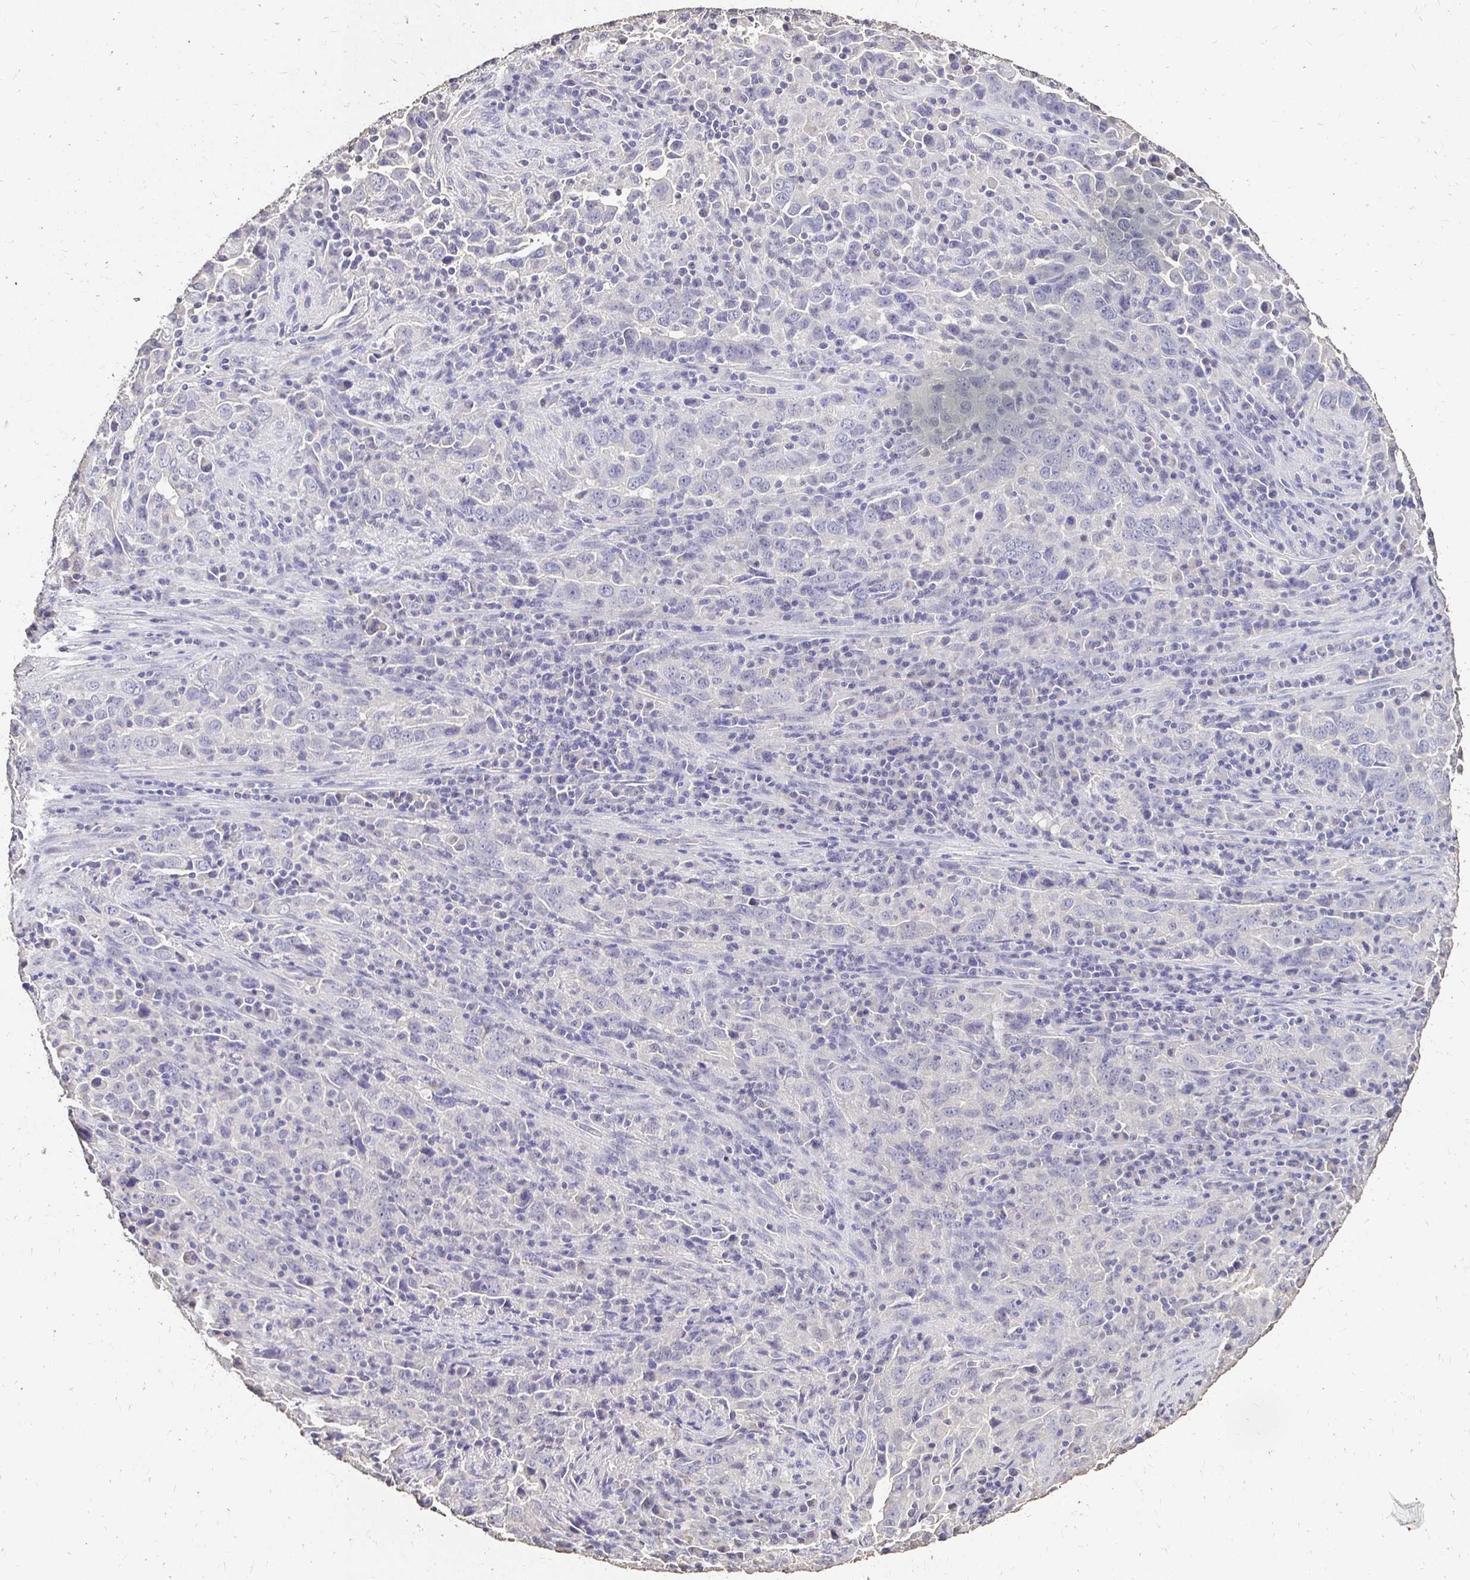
{"staining": {"intensity": "negative", "quantity": "none", "location": "none"}, "tissue": "lung cancer", "cell_type": "Tumor cells", "image_type": "cancer", "snomed": [{"axis": "morphology", "description": "Adenocarcinoma, NOS"}, {"axis": "topography", "description": "Lung"}], "caption": "Immunohistochemistry (IHC) of lung adenocarcinoma demonstrates no positivity in tumor cells.", "gene": "UGT1A6", "patient": {"sex": "male", "age": 67}}